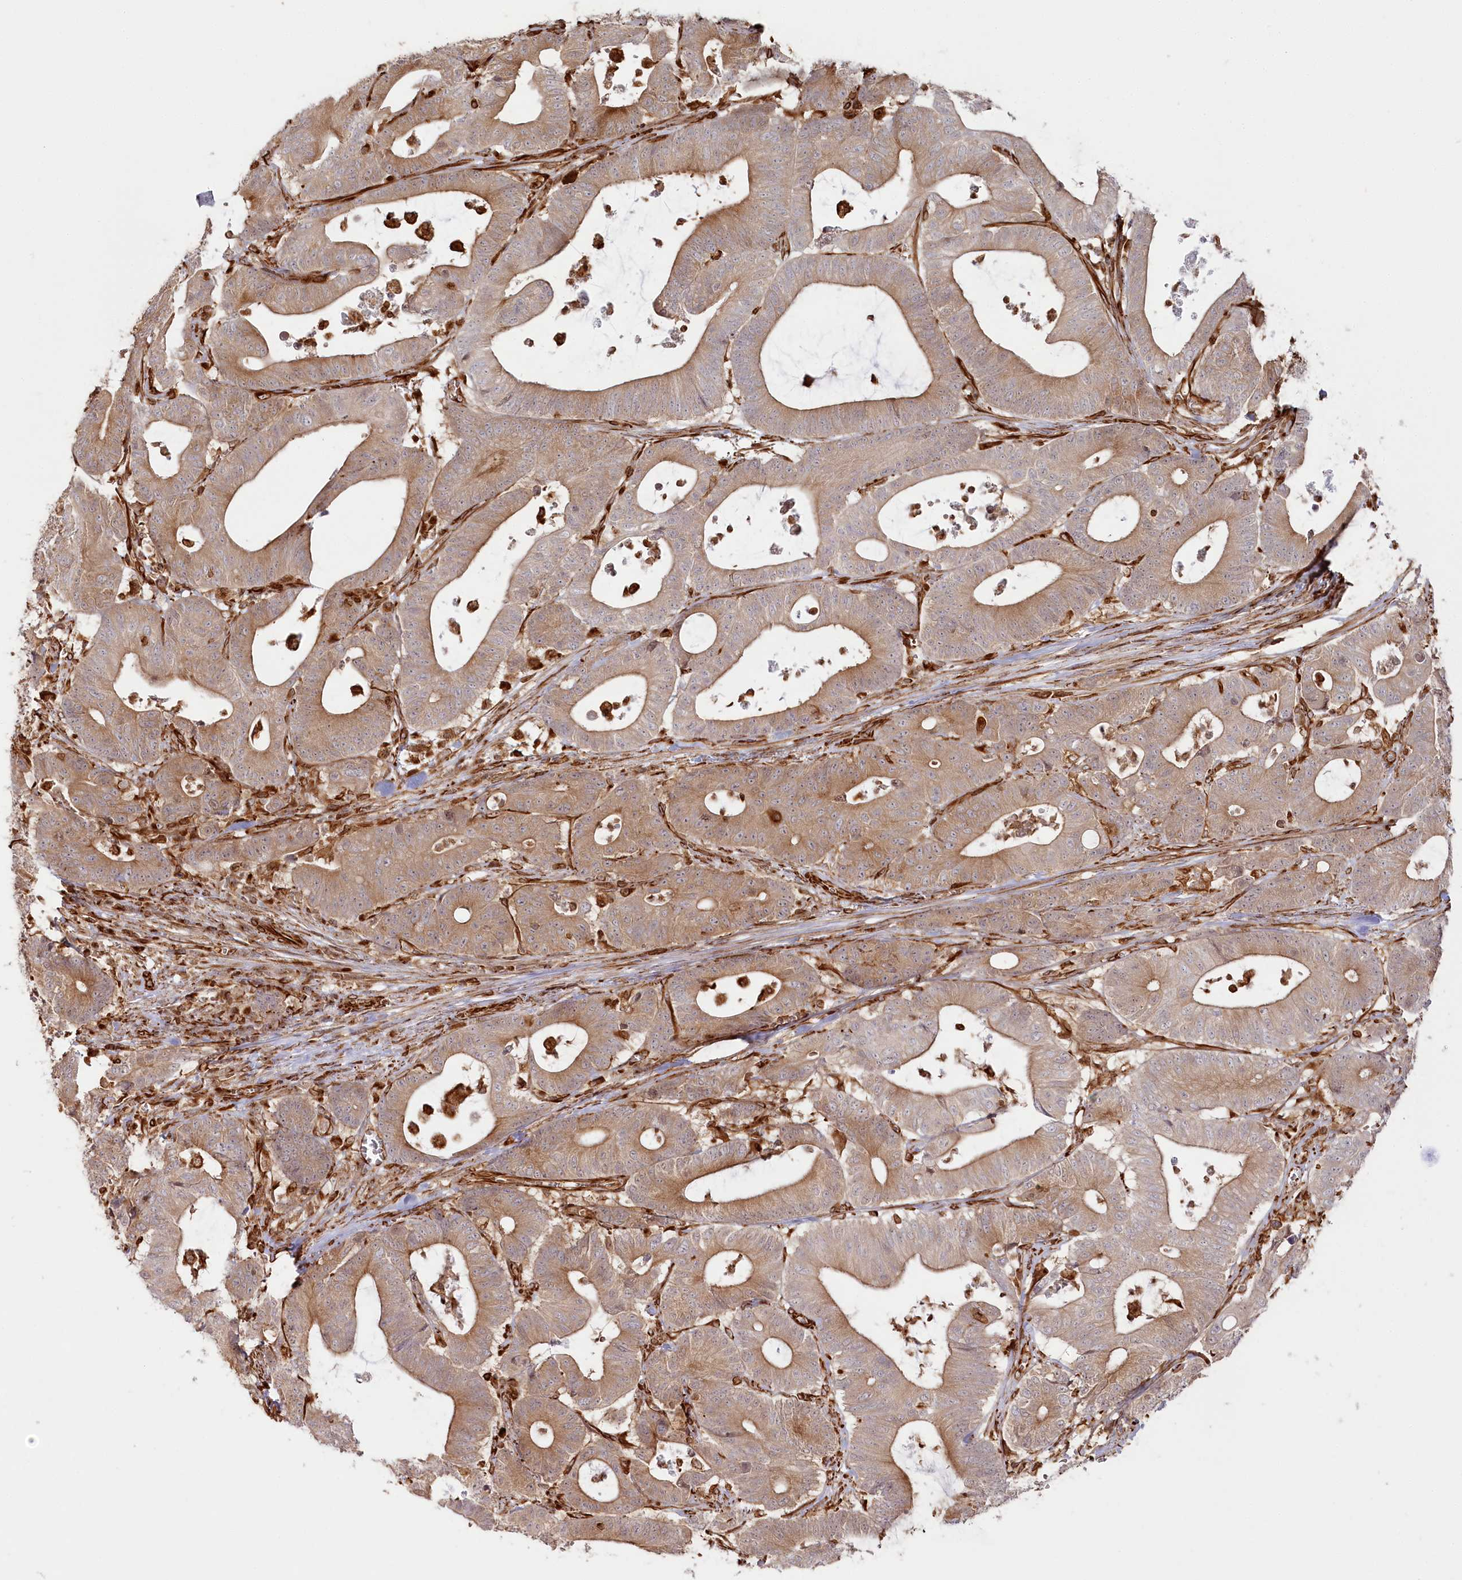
{"staining": {"intensity": "moderate", "quantity": ">75%", "location": "cytoplasmic/membranous"}, "tissue": "colorectal cancer", "cell_type": "Tumor cells", "image_type": "cancer", "snomed": [{"axis": "morphology", "description": "Adenocarcinoma, NOS"}, {"axis": "topography", "description": "Colon"}], "caption": "Colorectal cancer stained for a protein shows moderate cytoplasmic/membranous positivity in tumor cells. (DAB IHC, brown staining for protein, blue staining for nuclei).", "gene": "TTC1", "patient": {"sex": "female", "age": 84}}